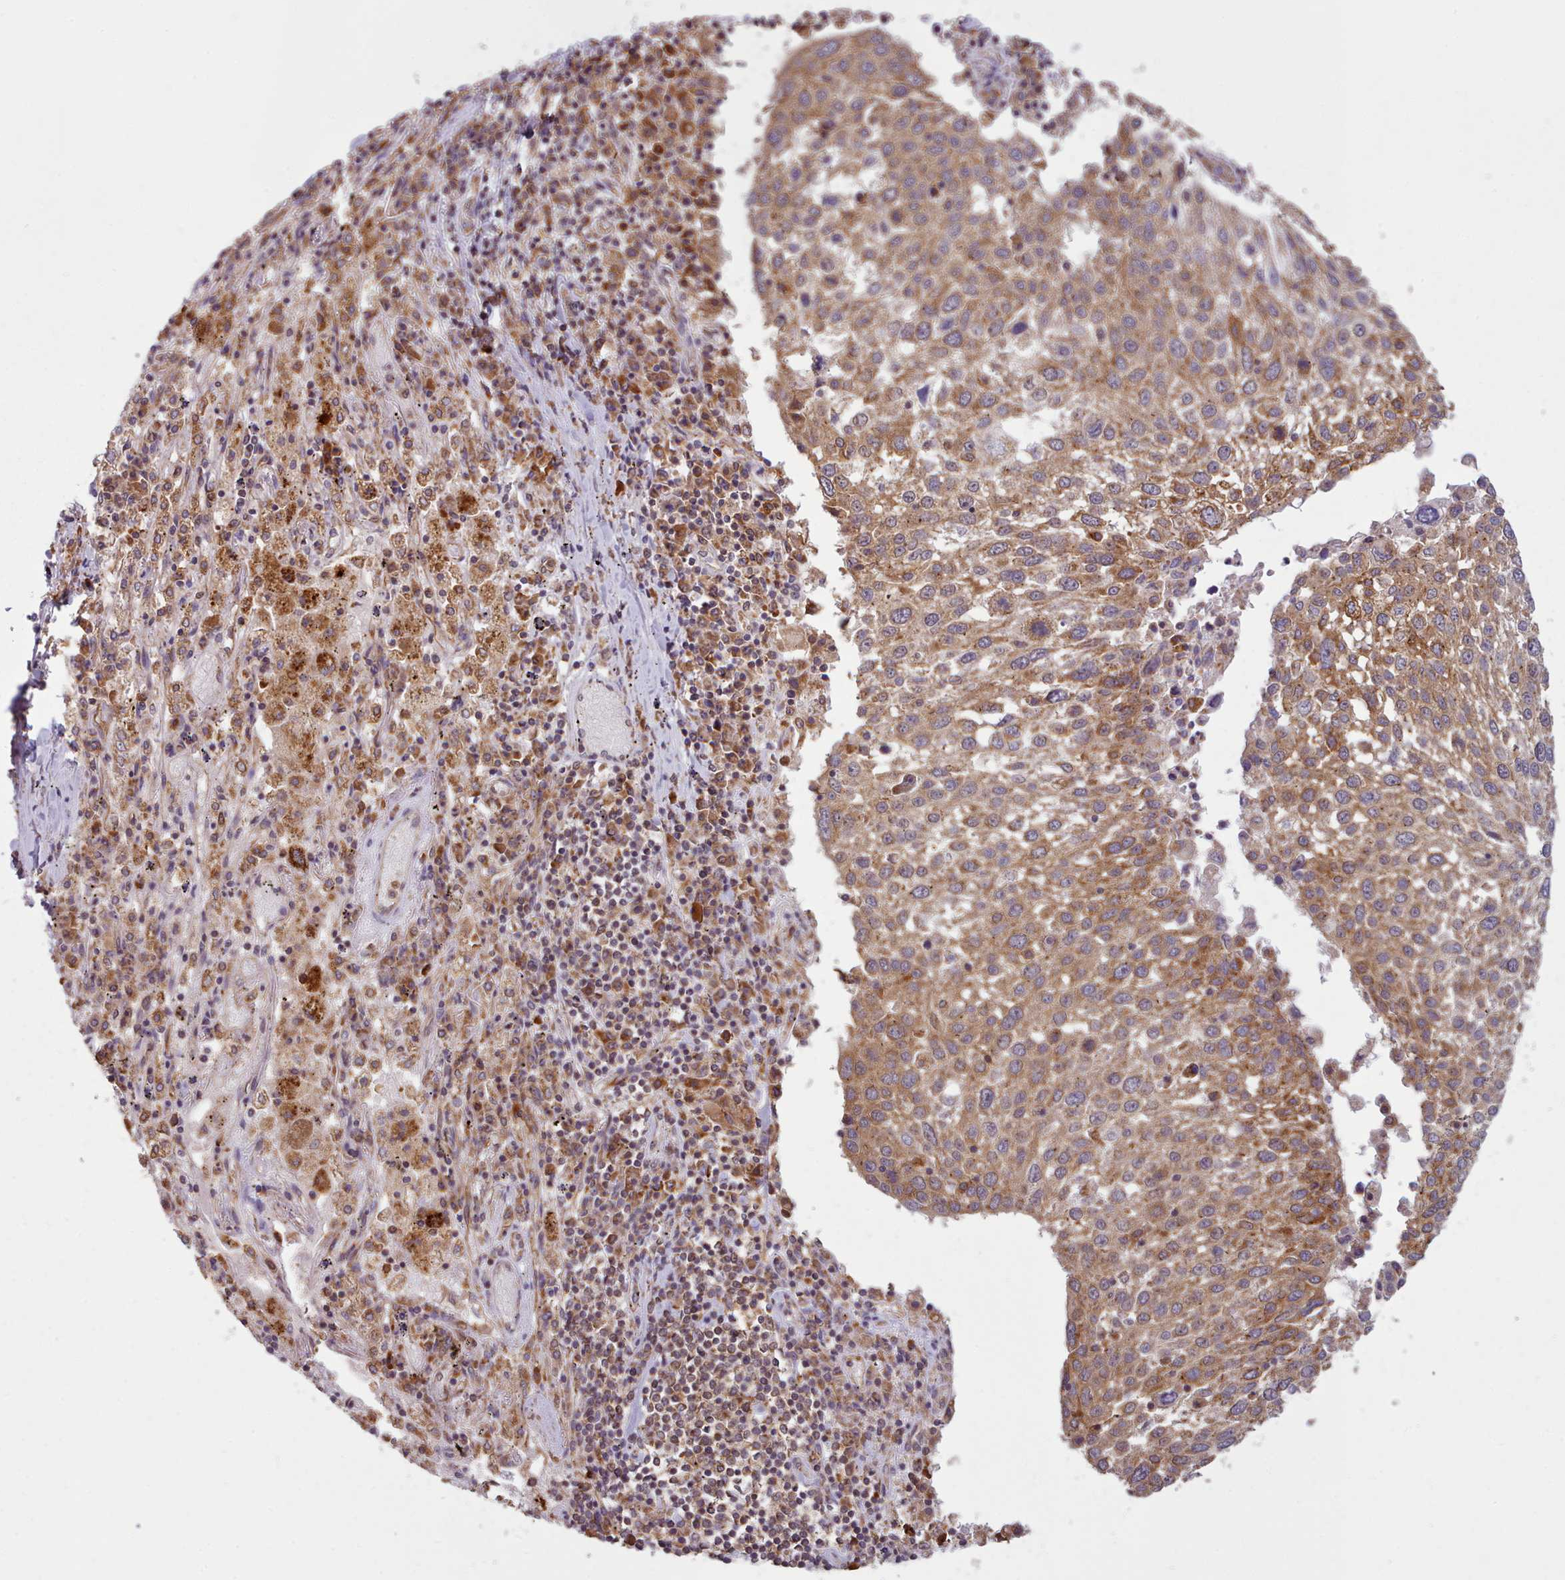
{"staining": {"intensity": "moderate", "quantity": ">75%", "location": "cytoplasmic/membranous"}, "tissue": "lung cancer", "cell_type": "Tumor cells", "image_type": "cancer", "snomed": [{"axis": "morphology", "description": "Squamous cell carcinoma, NOS"}, {"axis": "topography", "description": "Lung"}], "caption": "Protein staining exhibits moderate cytoplasmic/membranous expression in approximately >75% of tumor cells in lung cancer (squamous cell carcinoma). The protein is shown in brown color, while the nuclei are stained blue.", "gene": "CRYBG1", "patient": {"sex": "male", "age": 65}}